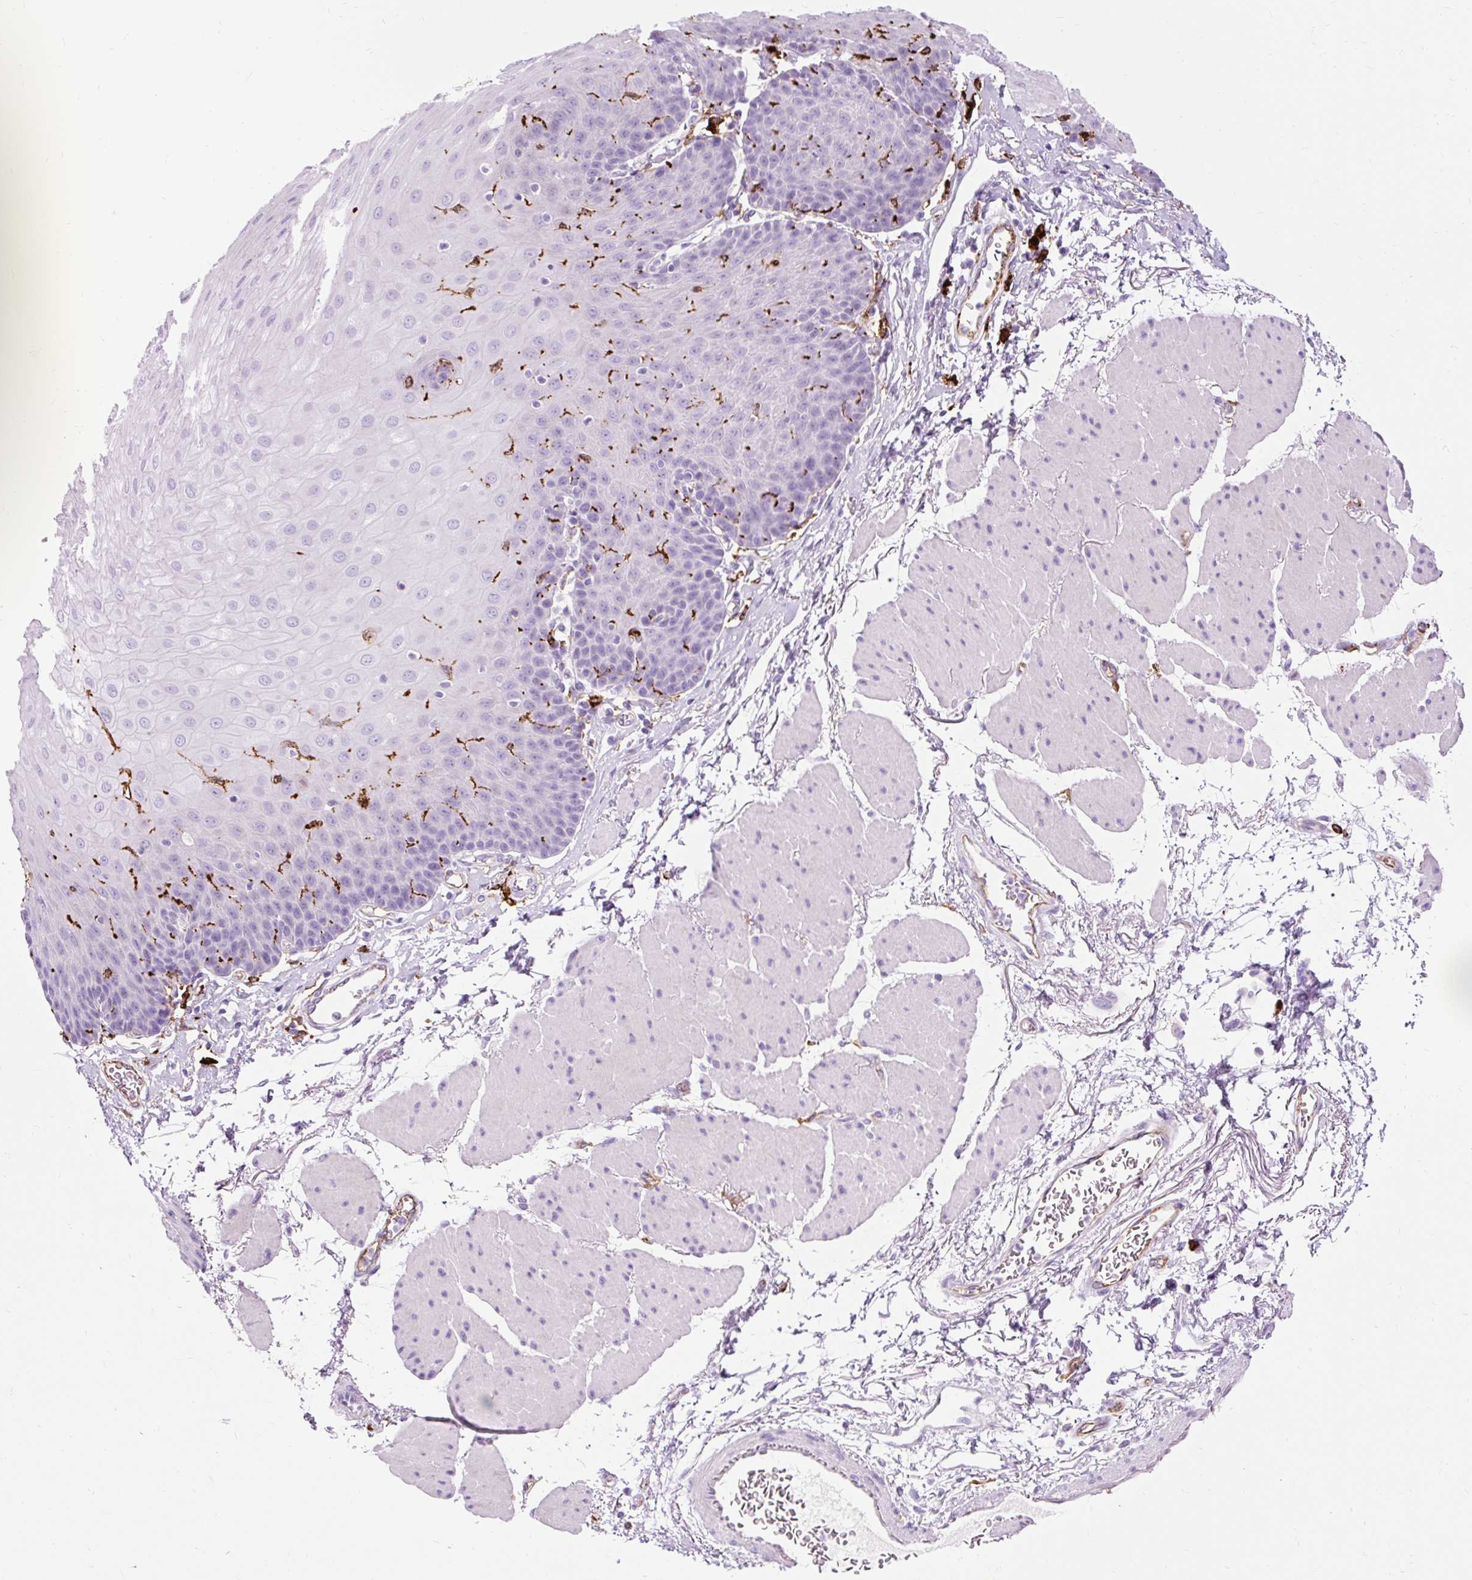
{"staining": {"intensity": "negative", "quantity": "none", "location": "none"}, "tissue": "esophagus", "cell_type": "Squamous epithelial cells", "image_type": "normal", "snomed": [{"axis": "morphology", "description": "Normal tissue, NOS"}, {"axis": "topography", "description": "Esophagus"}], "caption": "The micrograph demonstrates no significant positivity in squamous epithelial cells of esophagus. (DAB (3,3'-diaminobenzidine) immunohistochemistry (IHC) with hematoxylin counter stain).", "gene": "HLA", "patient": {"sex": "female", "age": 81}}